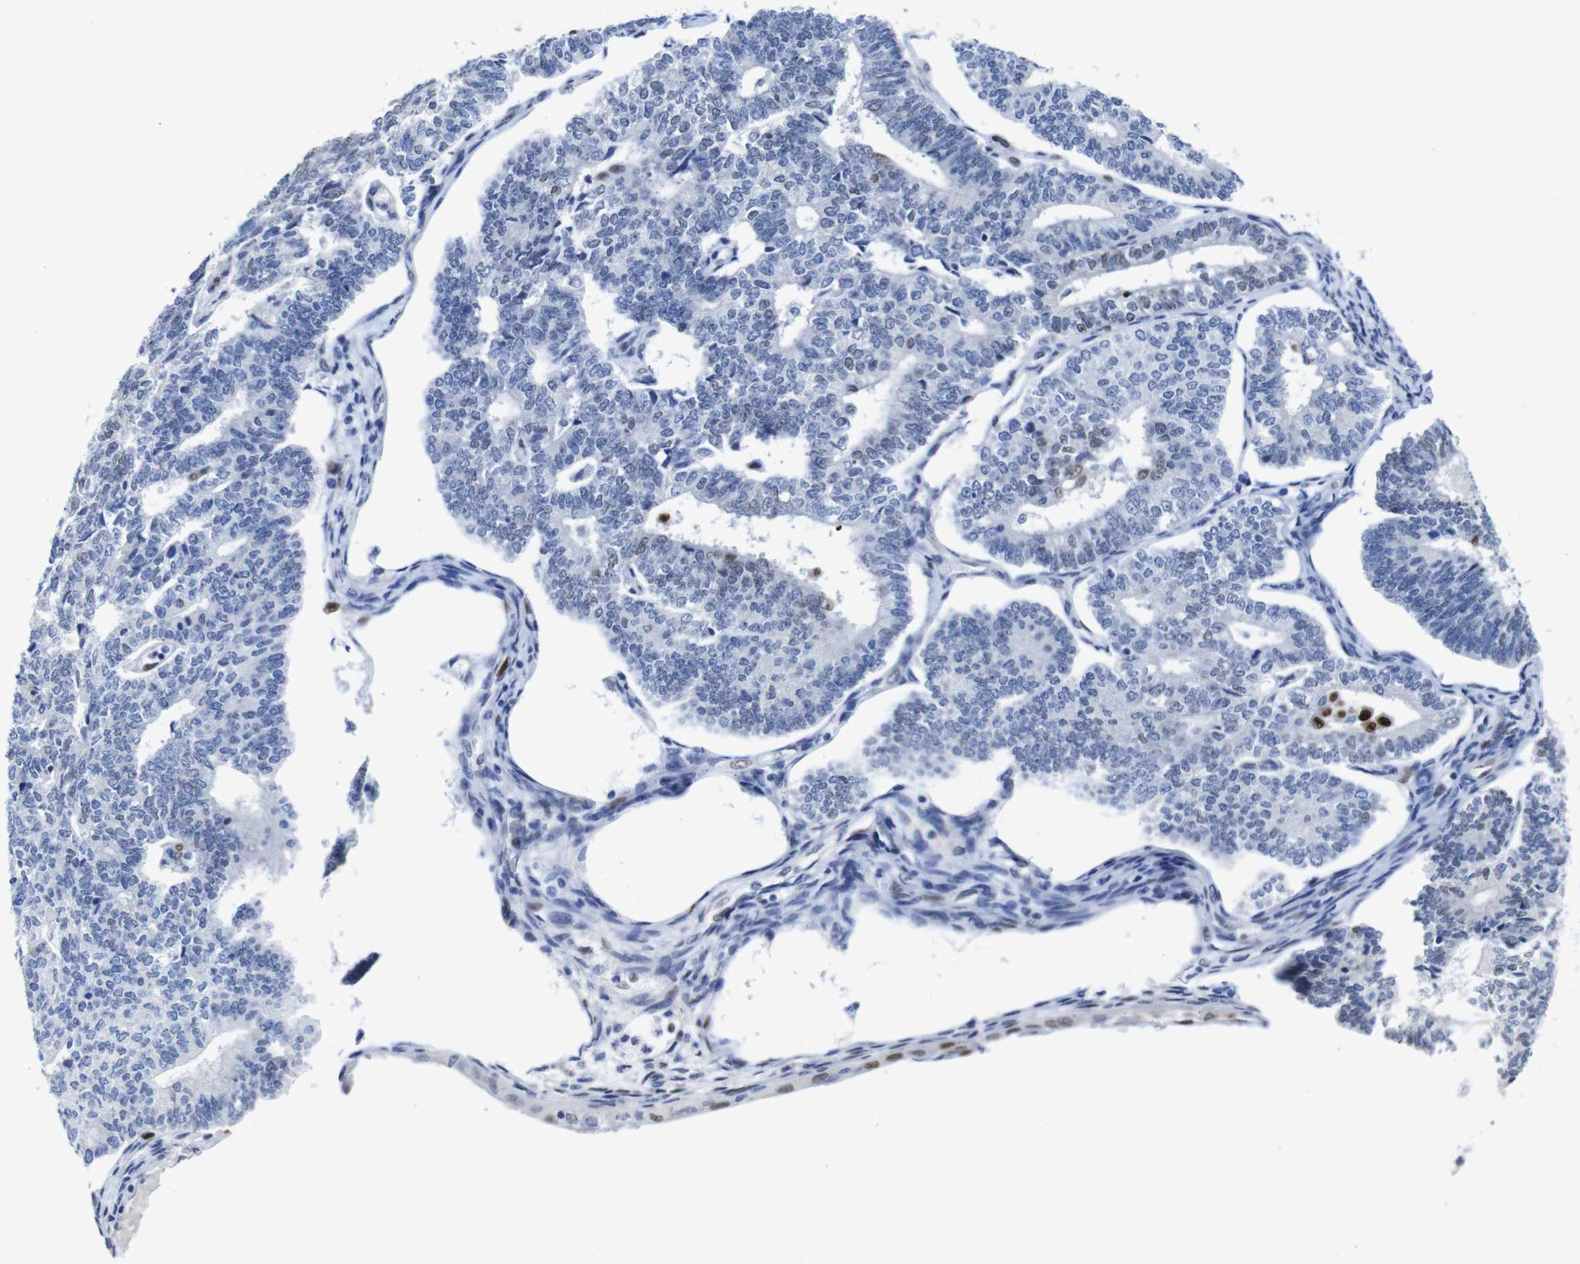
{"staining": {"intensity": "negative", "quantity": "none", "location": "none"}, "tissue": "endometrial cancer", "cell_type": "Tumor cells", "image_type": "cancer", "snomed": [{"axis": "morphology", "description": "Adenocarcinoma, NOS"}, {"axis": "topography", "description": "Endometrium"}], "caption": "DAB immunohistochemical staining of human endometrial adenocarcinoma exhibits no significant positivity in tumor cells.", "gene": "FOSL2", "patient": {"sex": "female", "age": 70}}